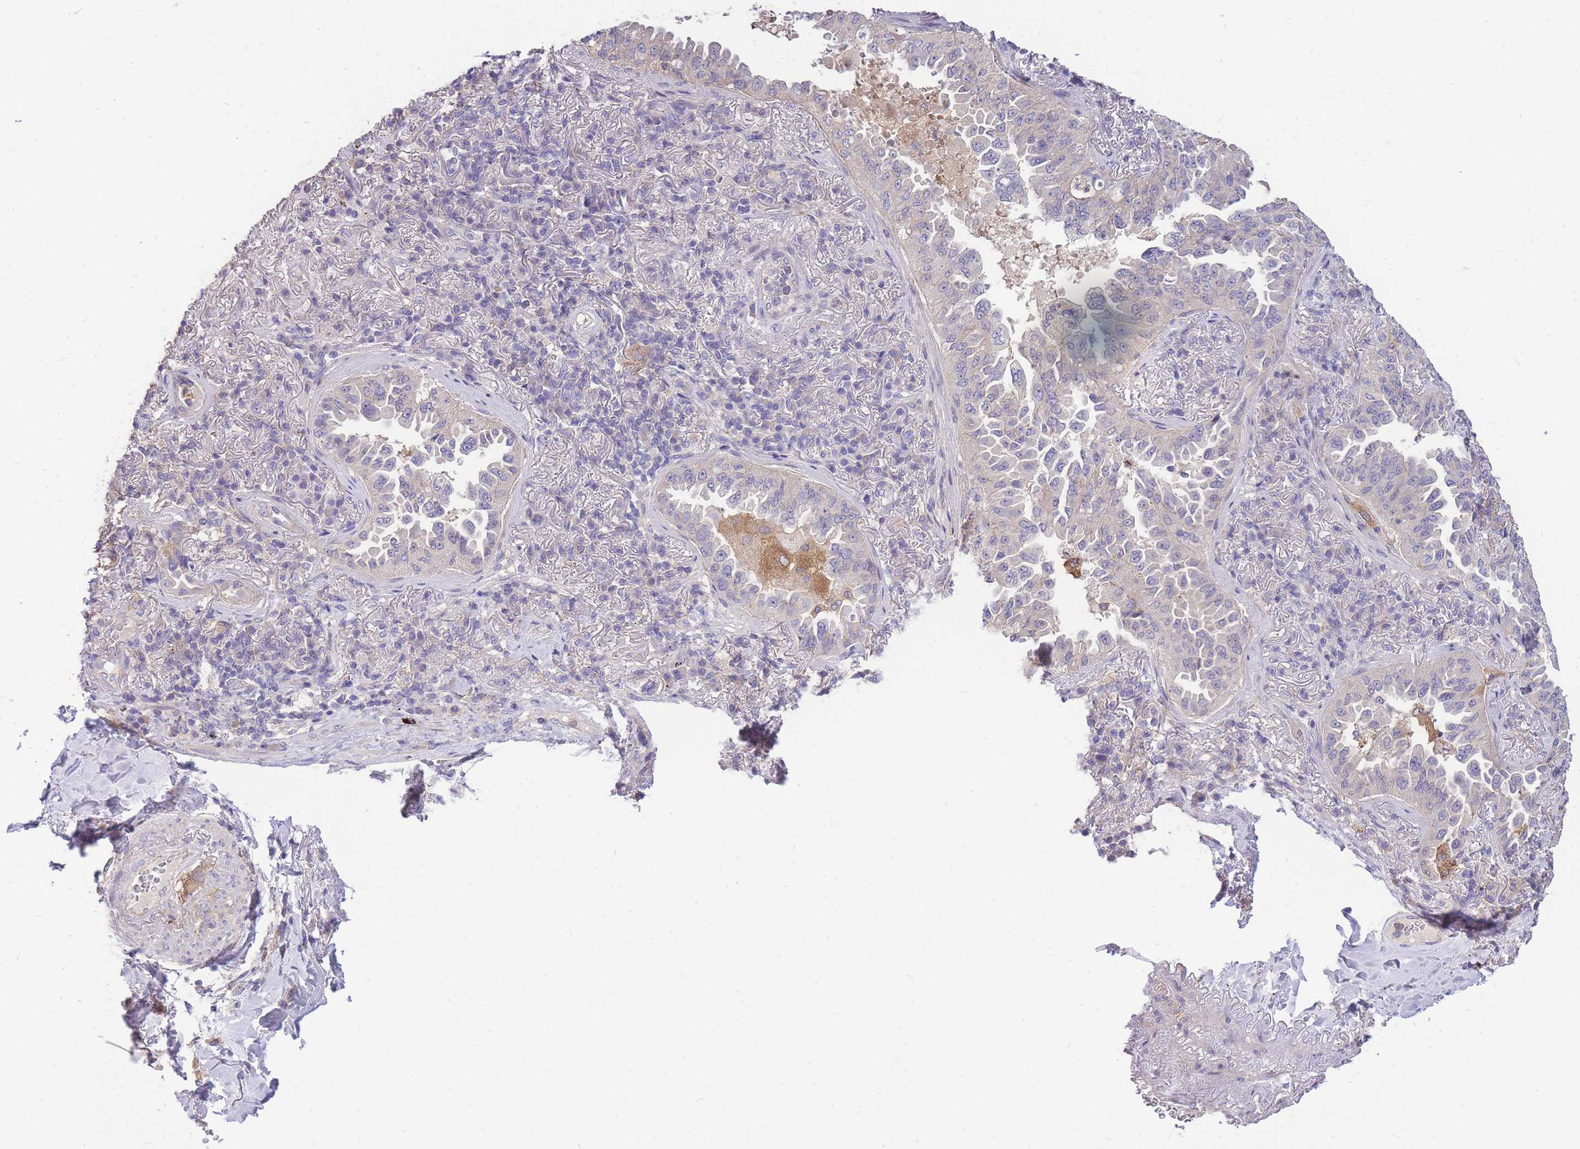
{"staining": {"intensity": "negative", "quantity": "none", "location": "none"}, "tissue": "lung cancer", "cell_type": "Tumor cells", "image_type": "cancer", "snomed": [{"axis": "morphology", "description": "Adenocarcinoma, NOS"}, {"axis": "topography", "description": "Lung"}], "caption": "Immunohistochemistry of lung cancer shows no positivity in tumor cells.", "gene": "OR5T1", "patient": {"sex": "female", "age": 69}}